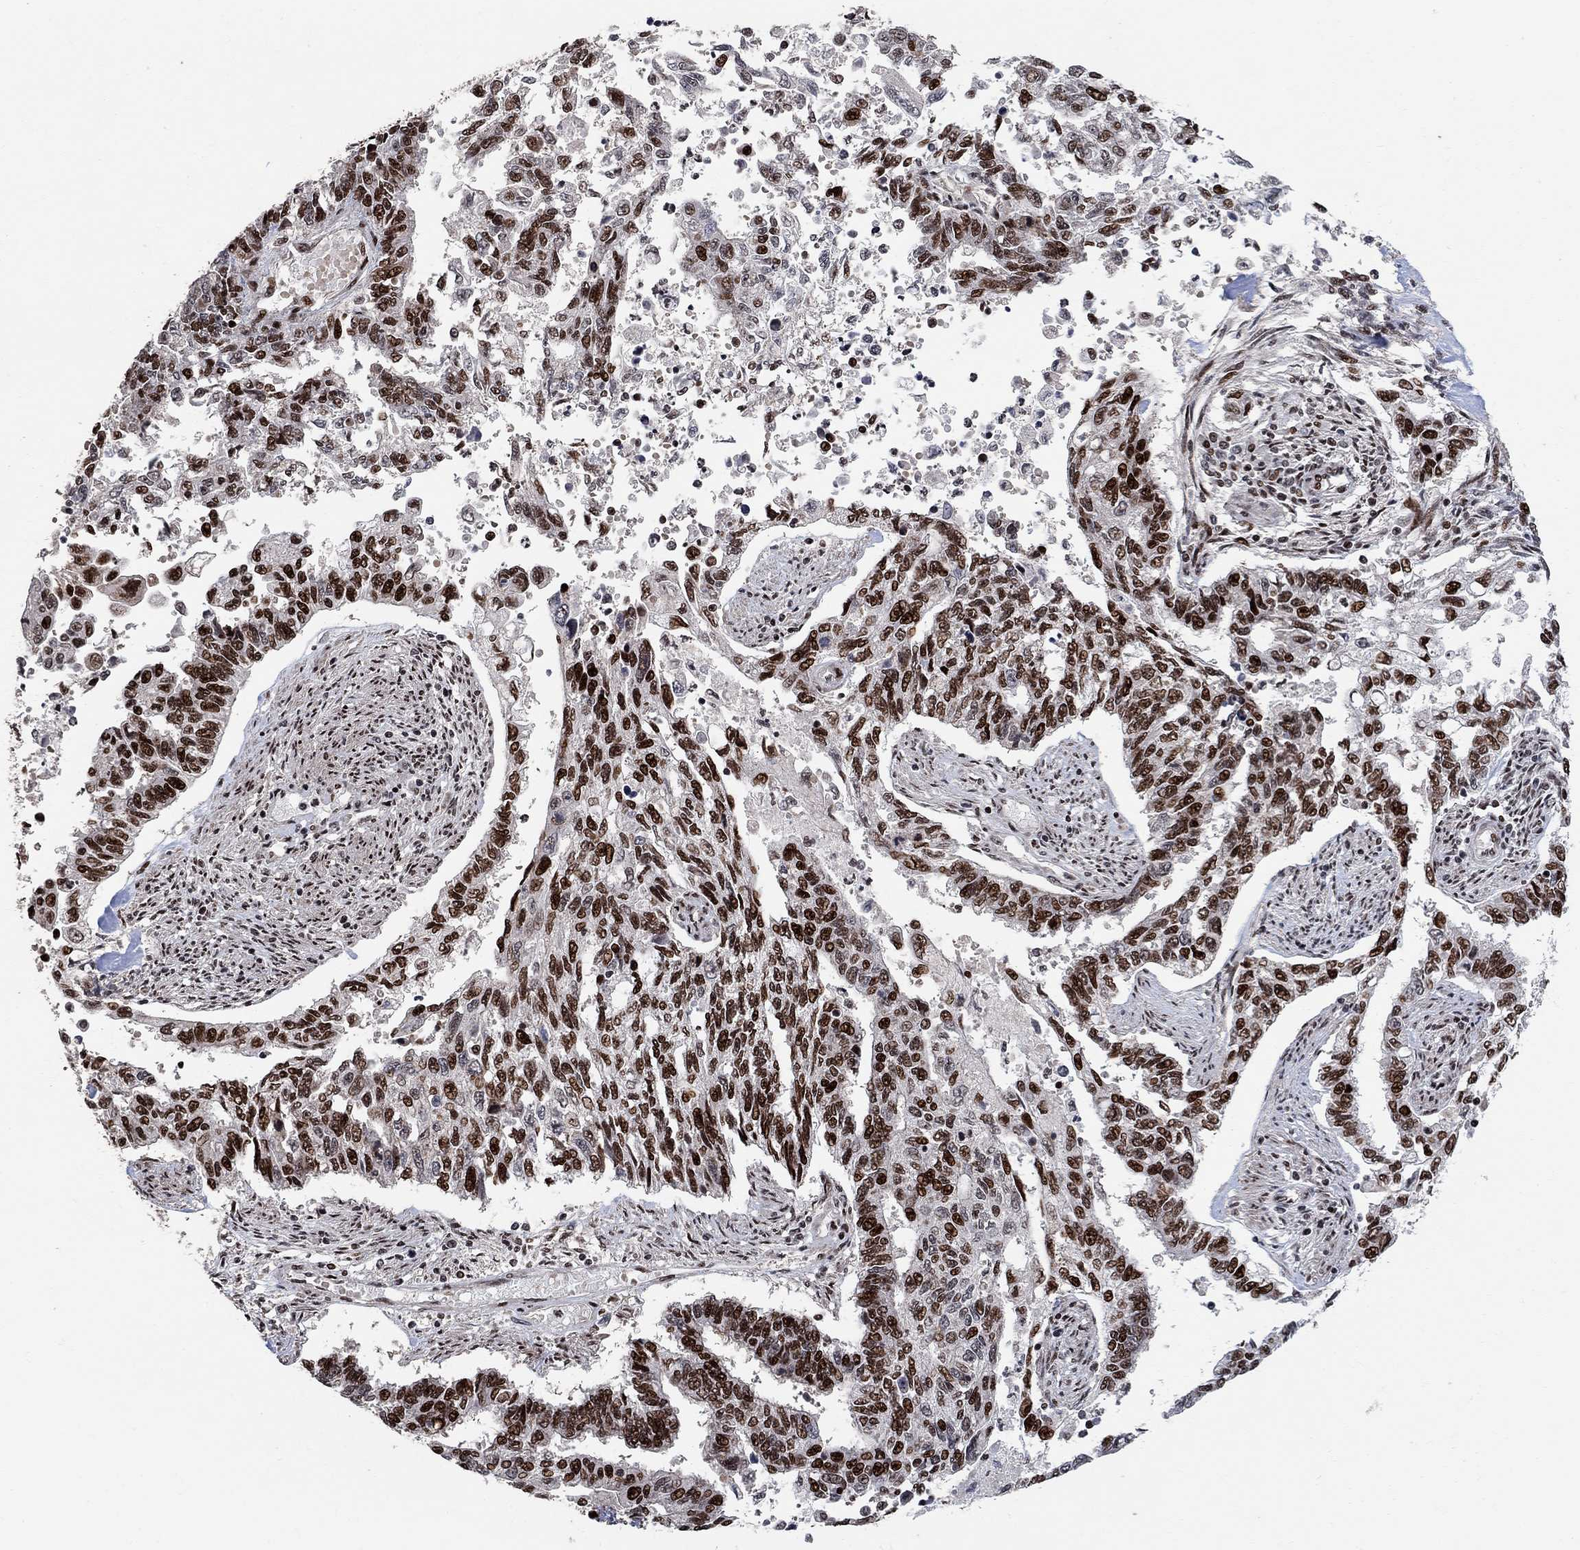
{"staining": {"intensity": "strong", "quantity": ">75%", "location": "nuclear"}, "tissue": "endometrial cancer", "cell_type": "Tumor cells", "image_type": "cancer", "snomed": [{"axis": "morphology", "description": "Adenocarcinoma, NOS"}, {"axis": "topography", "description": "Uterus"}], "caption": "The histopathology image reveals a brown stain indicating the presence of a protein in the nuclear of tumor cells in endometrial cancer (adenocarcinoma).", "gene": "E4F1", "patient": {"sex": "female", "age": 59}}